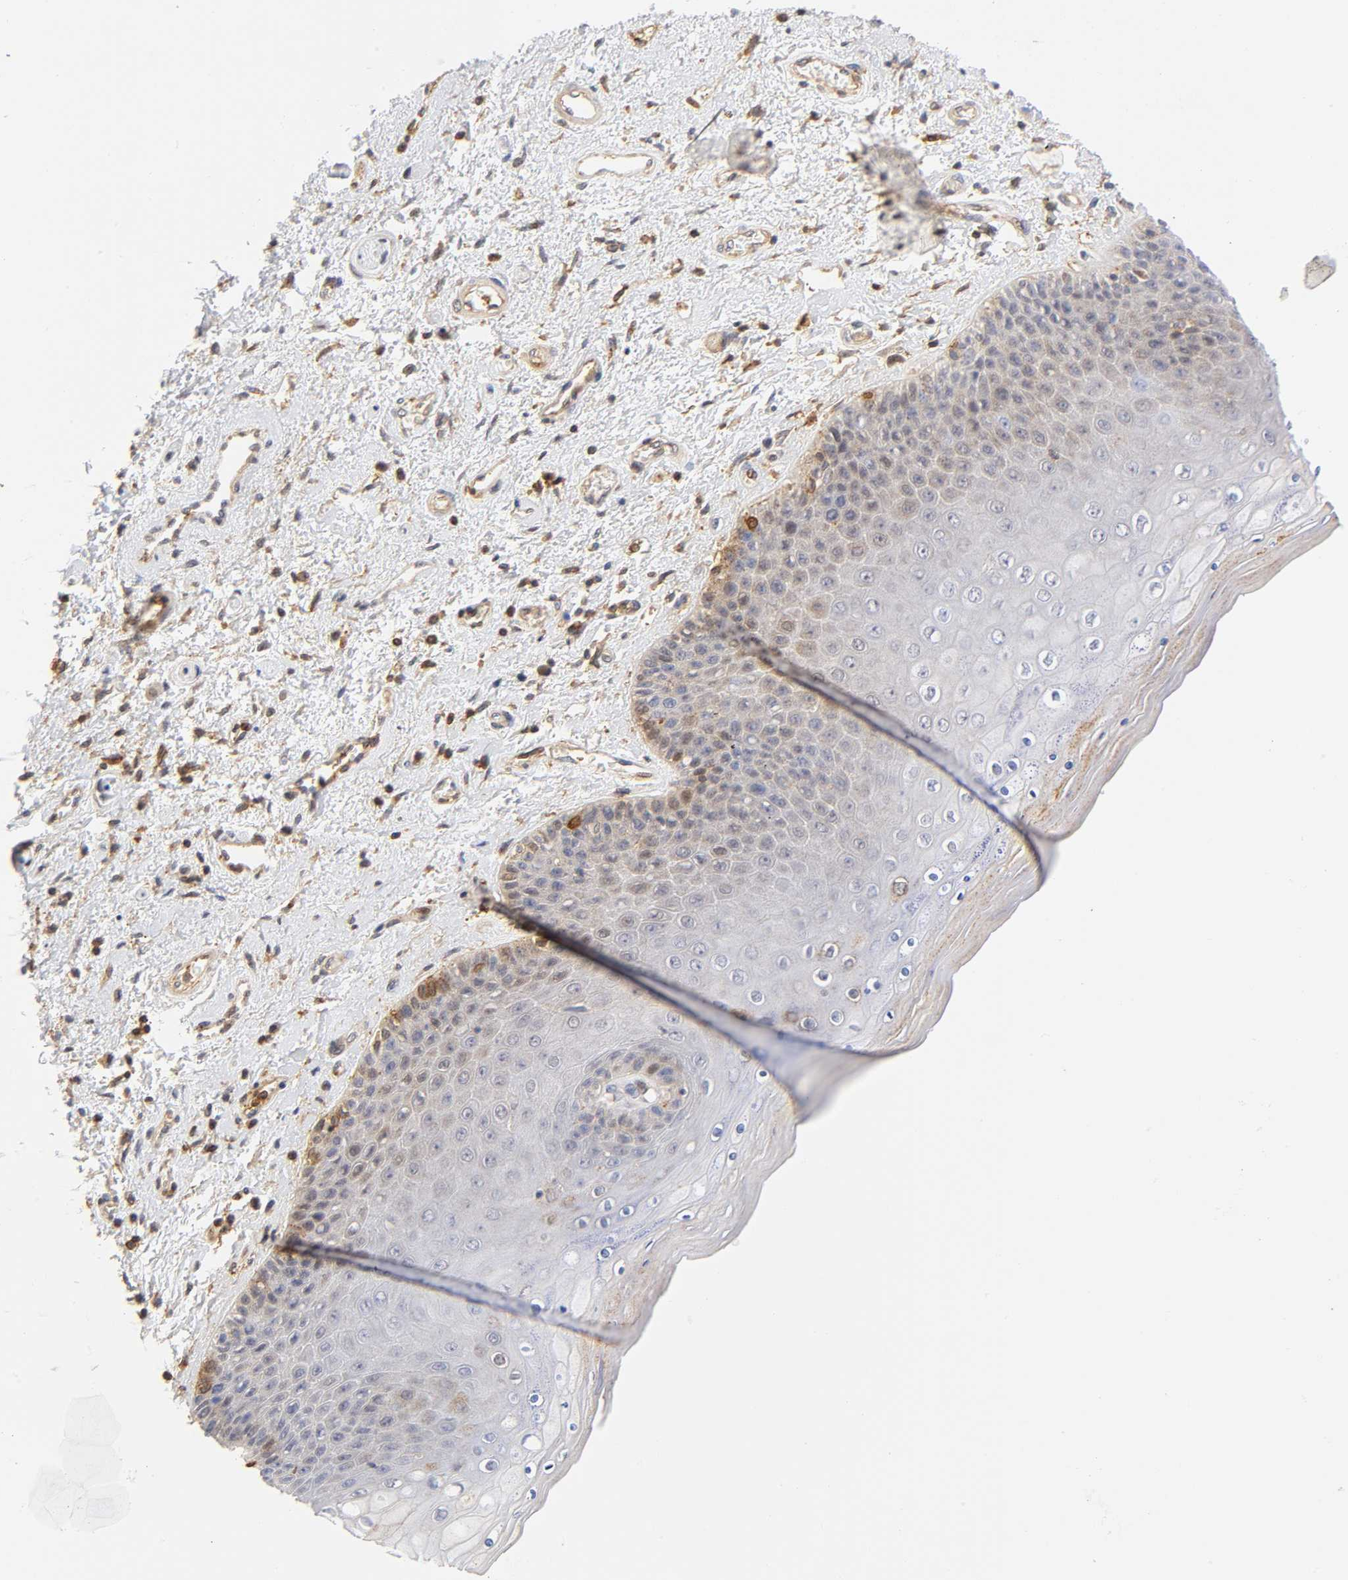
{"staining": {"intensity": "moderate", "quantity": "25%-75%", "location": "cytoplasmic/membranous"}, "tissue": "skin", "cell_type": "Epidermal cells", "image_type": "normal", "snomed": [{"axis": "morphology", "description": "Normal tissue, NOS"}, {"axis": "topography", "description": "Anal"}], "caption": "Human skin stained for a protein (brown) demonstrates moderate cytoplasmic/membranous positive staining in approximately 25%-75% of epidermal cells.", "gene": "ANXA7", "patient": {"sex": "female", "age": 46}}